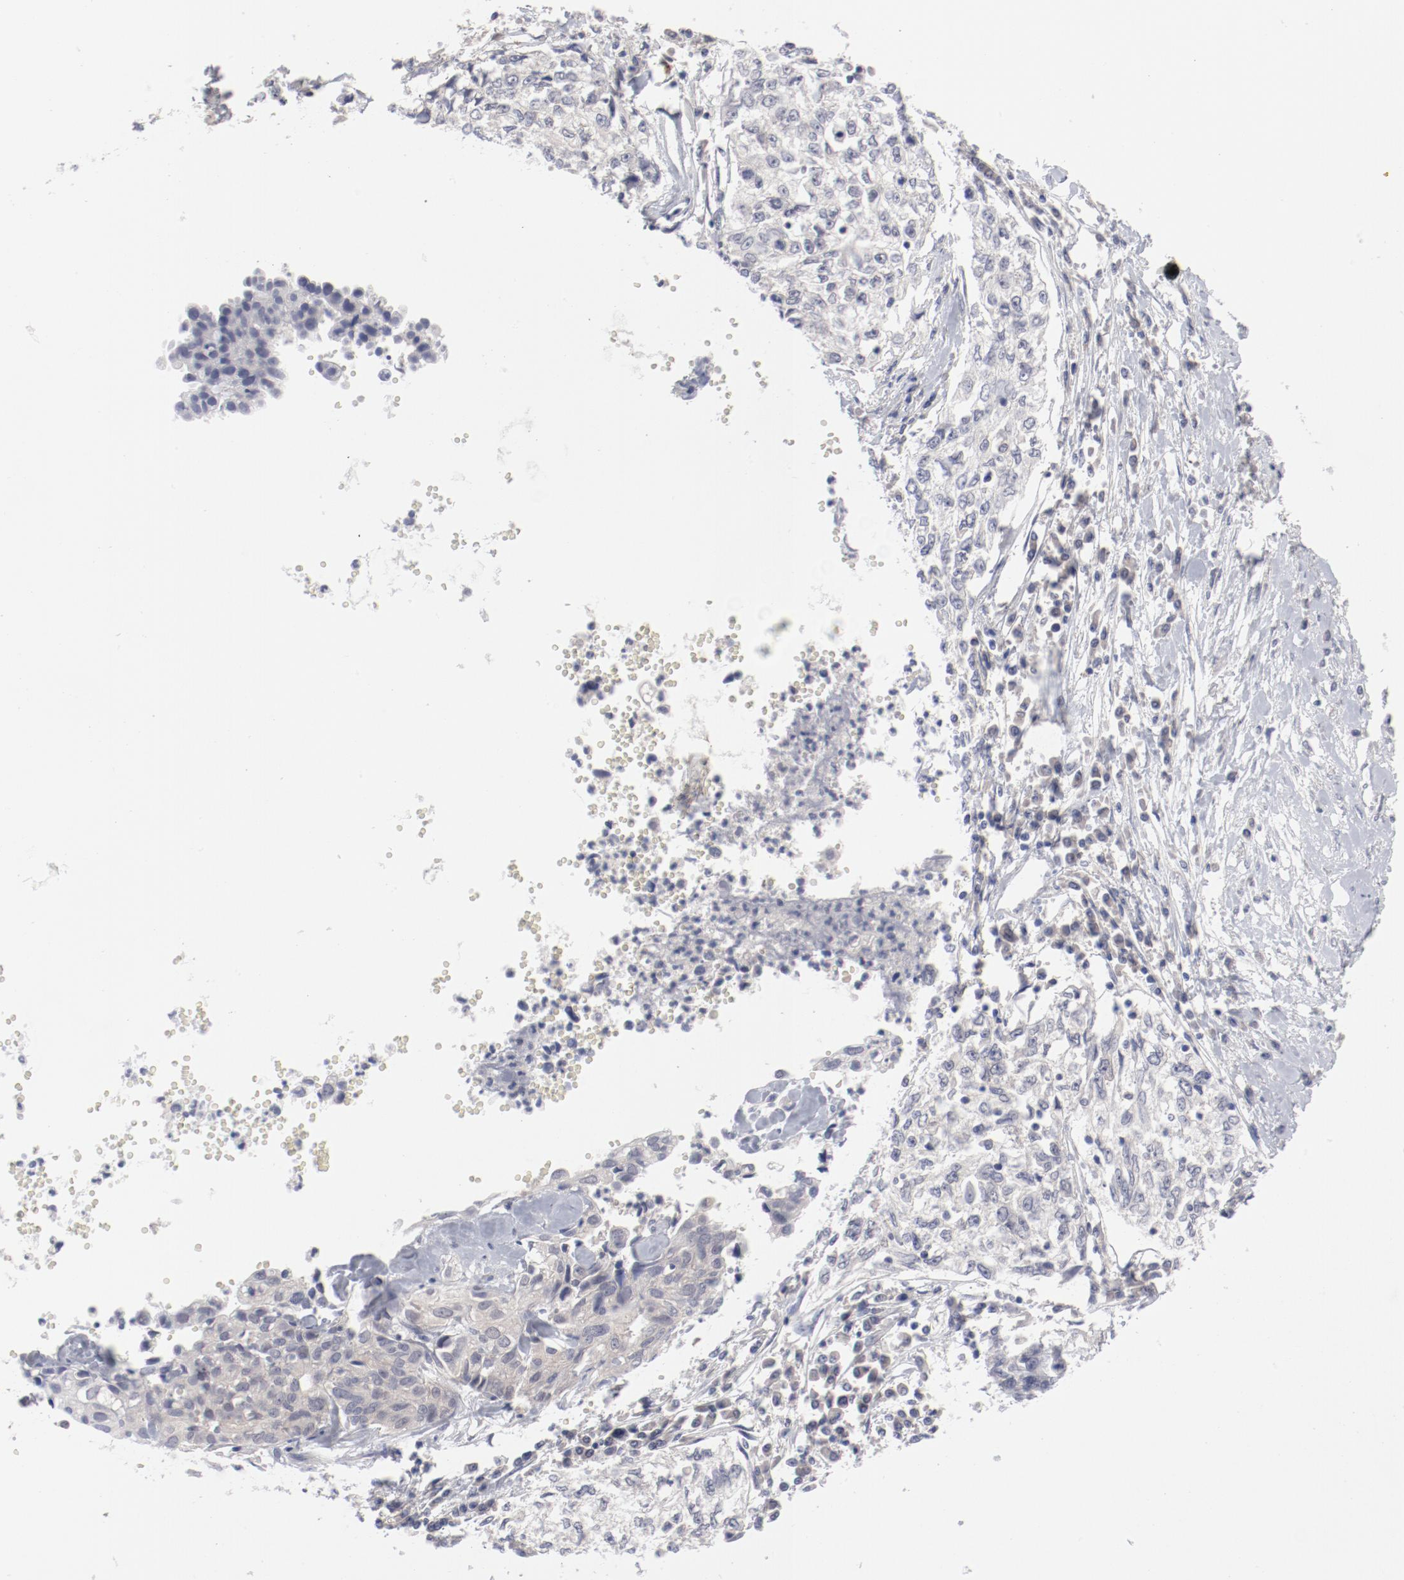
{"staining": {"intensity": "negative", "quantity": "none", "location": "none"}, "tissue": "cervical cancer", "cell_type": "Tumor cells", "image_type": "cancer", "snomed": [{"axis": "morphology", "description": "Normal tissue, NOS"}, {"axis": "morphology", "description": "Squamous cell carcinoma, NOS"}, {"axis": "topography", "description": "Cervix"}], "caption": "This is an IHC histopathology image of human cervical squamous cell carcinoma. There is no expression in tumor cells.", "gene": "SH3BGR", "patient": {"sex": "female", "age": 45}}